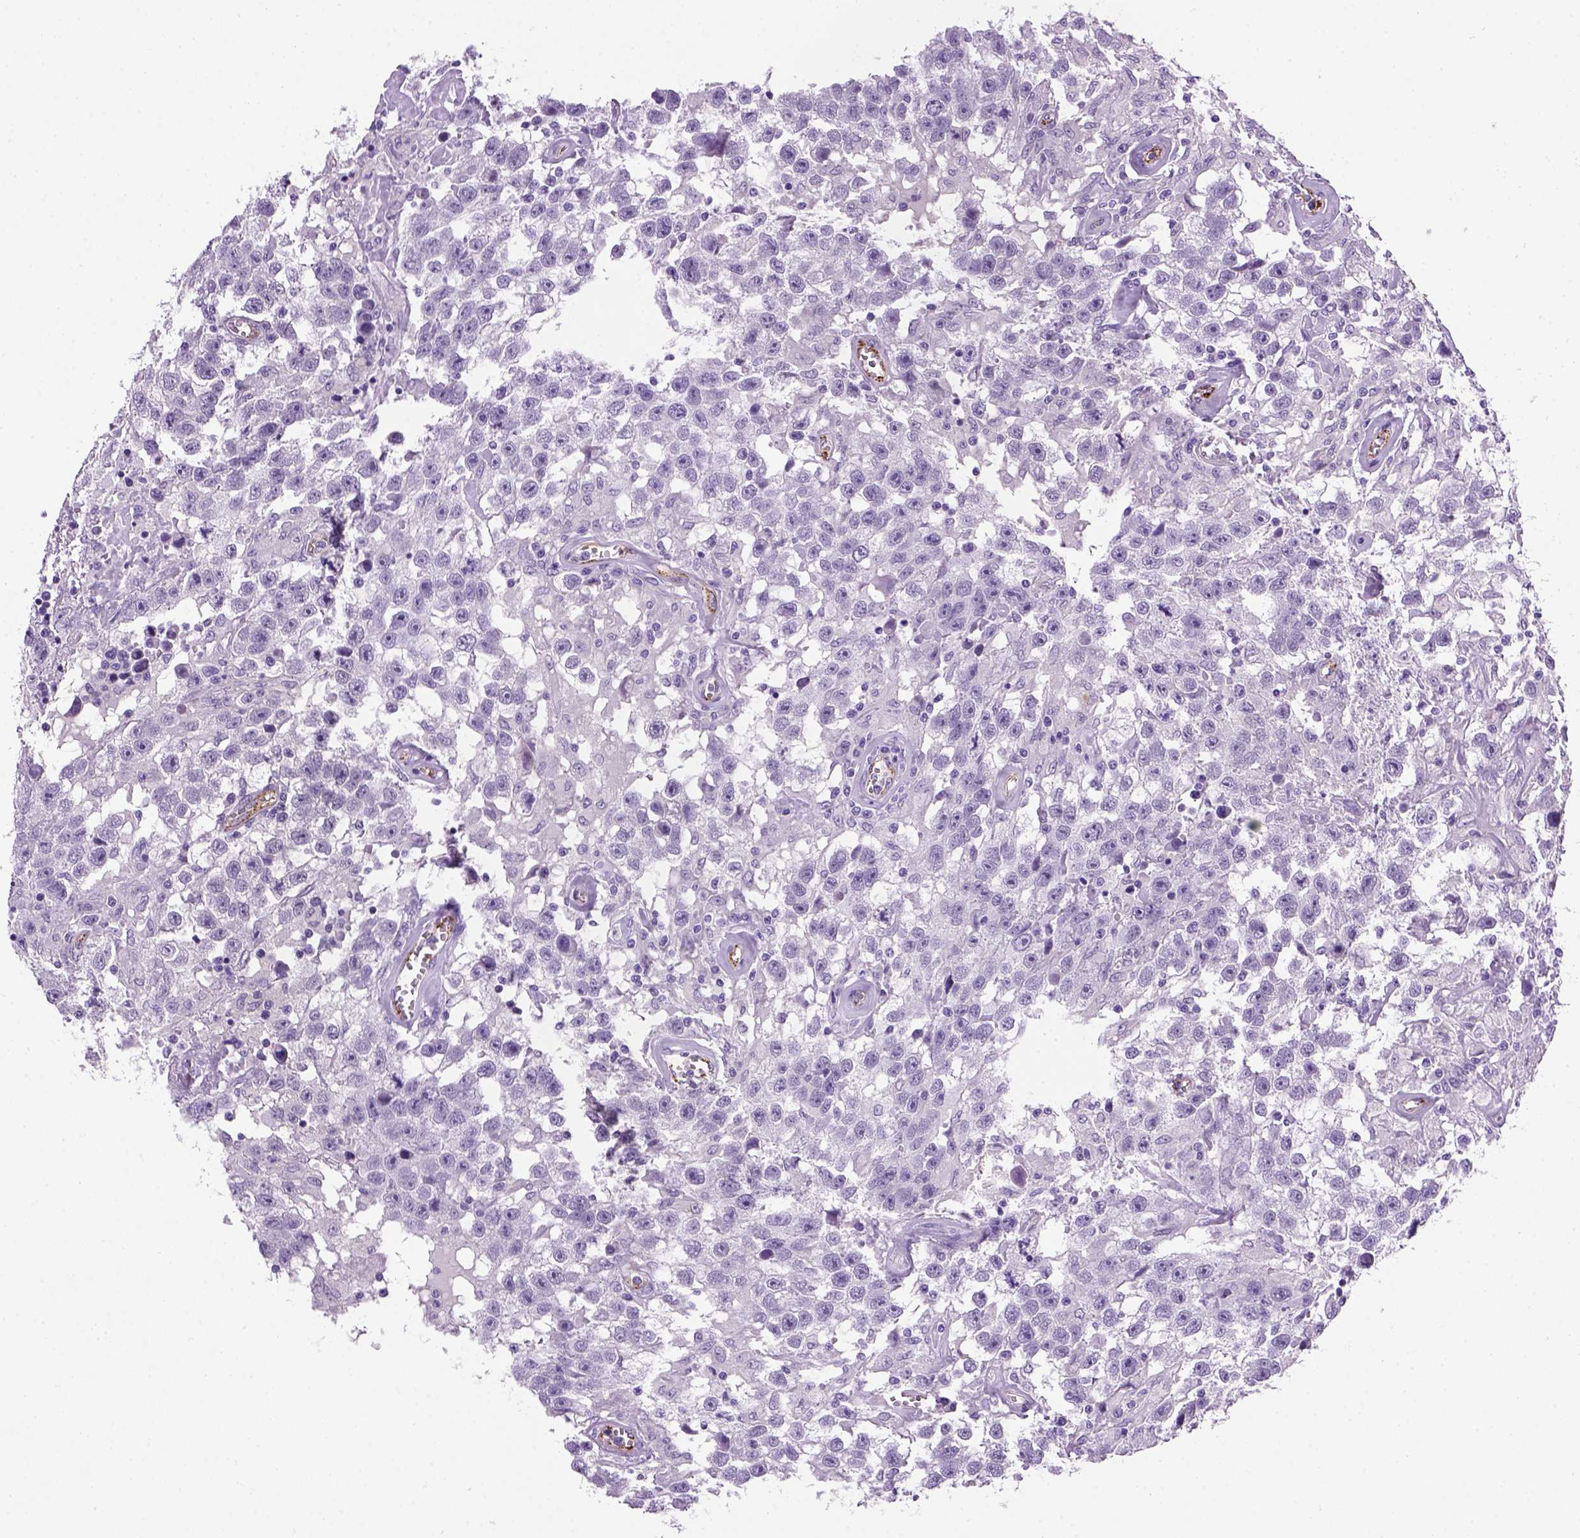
{"staining": {"intensity": "negative", "quantity": "none", "location": "none"}, "tissue": "testis cancer", "cell_type": "Tumor cells", "image_type": "cancer", "snomed": [{"axis": "morphology", "description": "Seminoma, NOS"}, {"axis": "topography", "description": "Testis"}], "caption": "An image of human testis seminoma is negative for staining in tumor cells.", "gene": "VWF", "patient": {"sex": "male", "age": 43}}